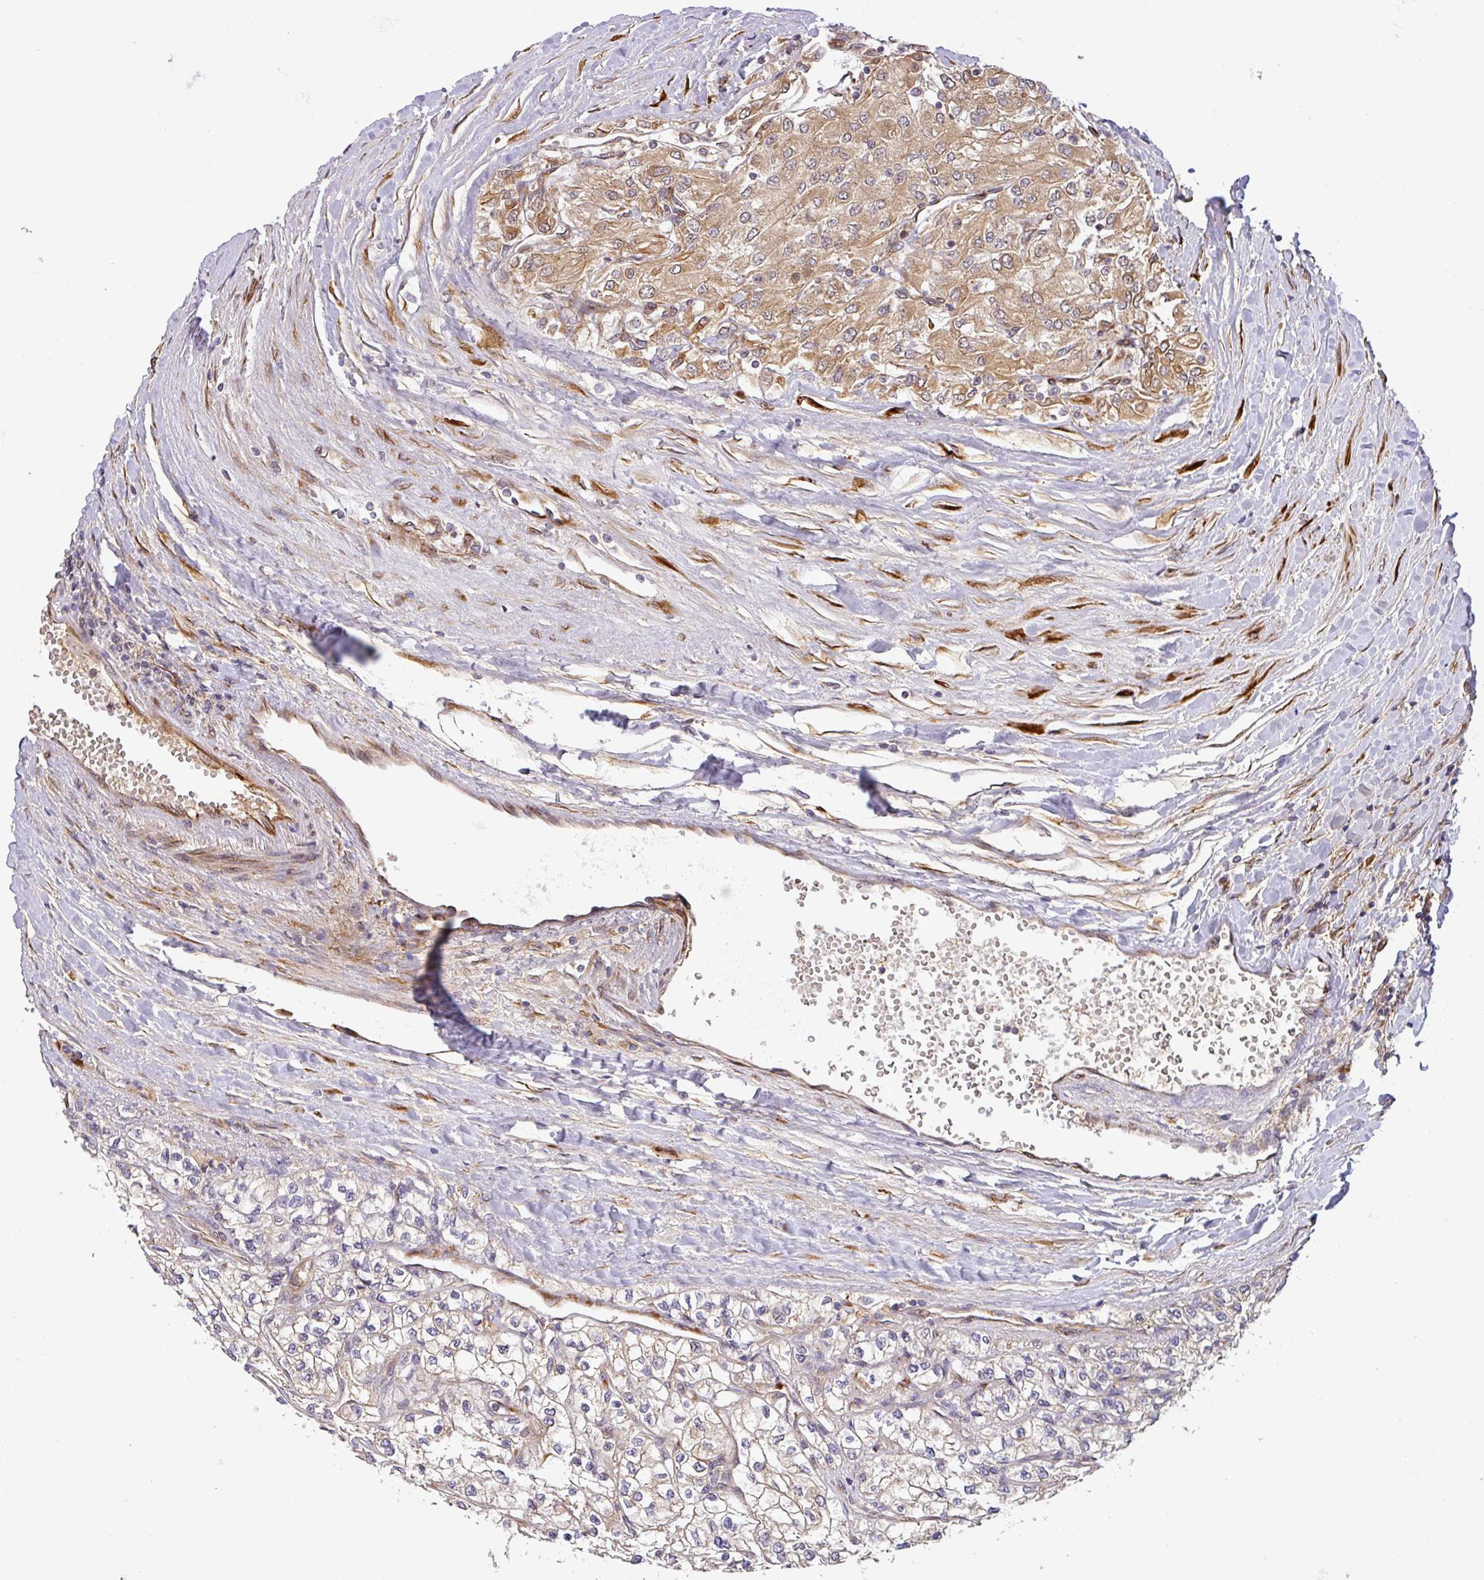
{"staining": {"intensity": "moderate", "quantity": "25%-75%", "location": "cytoplasmic/membranous"}, "tissue": "renal cancer", "cell_type": "Tumor cells", "image_type": "cancer", "snomed": [{"axis": "morphology", "description": "Adenocarcinoma, NOS"}, {"axis": "topography", "description": "Kidney"}], "caption": "IHC image of human renal adenocarcinoma stained for a protein (brown), which displays medium levels of moderate cytoplasmic/membranous staining in about 25%-75% of tumor cells.", "gene": "ART1", "patient": {"sex": "male", "age": 80}}